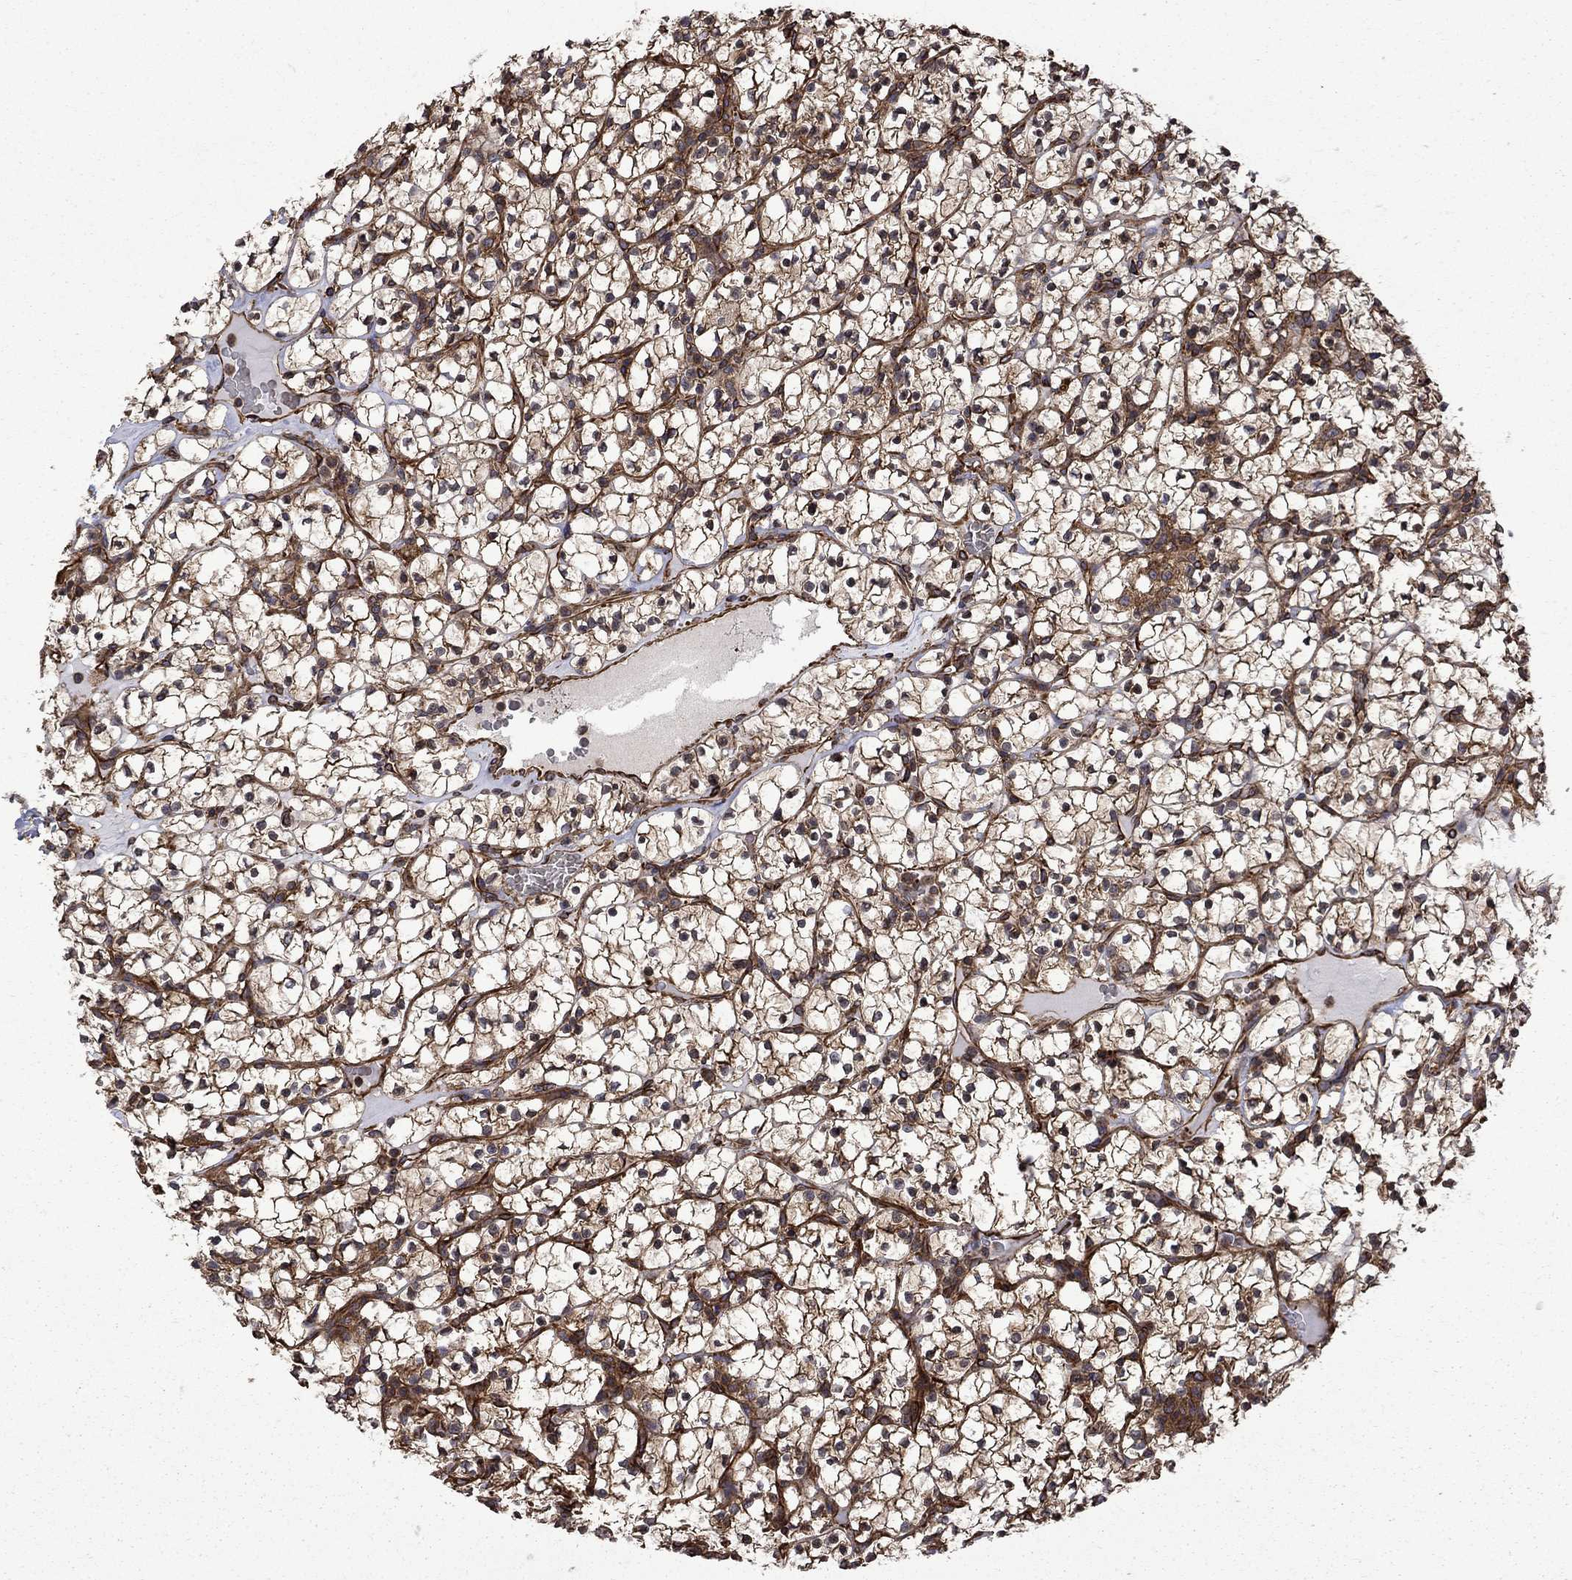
{"staining": {"intensity": "strong", "quantity": ">75%", "location": "cytoplasmic/membranous"}, "tissue": "renal cancer", "cell_type": "Tumor cells", "image_type": "cancer", "snomed": [{"axis": "morphology", "description": "Adenocarcinoma, NOS"}, {"axis": "topography", "description": "Kidney"}], "caption": "Strong cytoplasmic/membranous protein positivity is identified in about >75% of tumor cells in renal adenocarcinoma. (IHC, brightfield microscopy, high magnification).", "gene": "CUTC", "patient": {"sex": "female", "age": 89}}